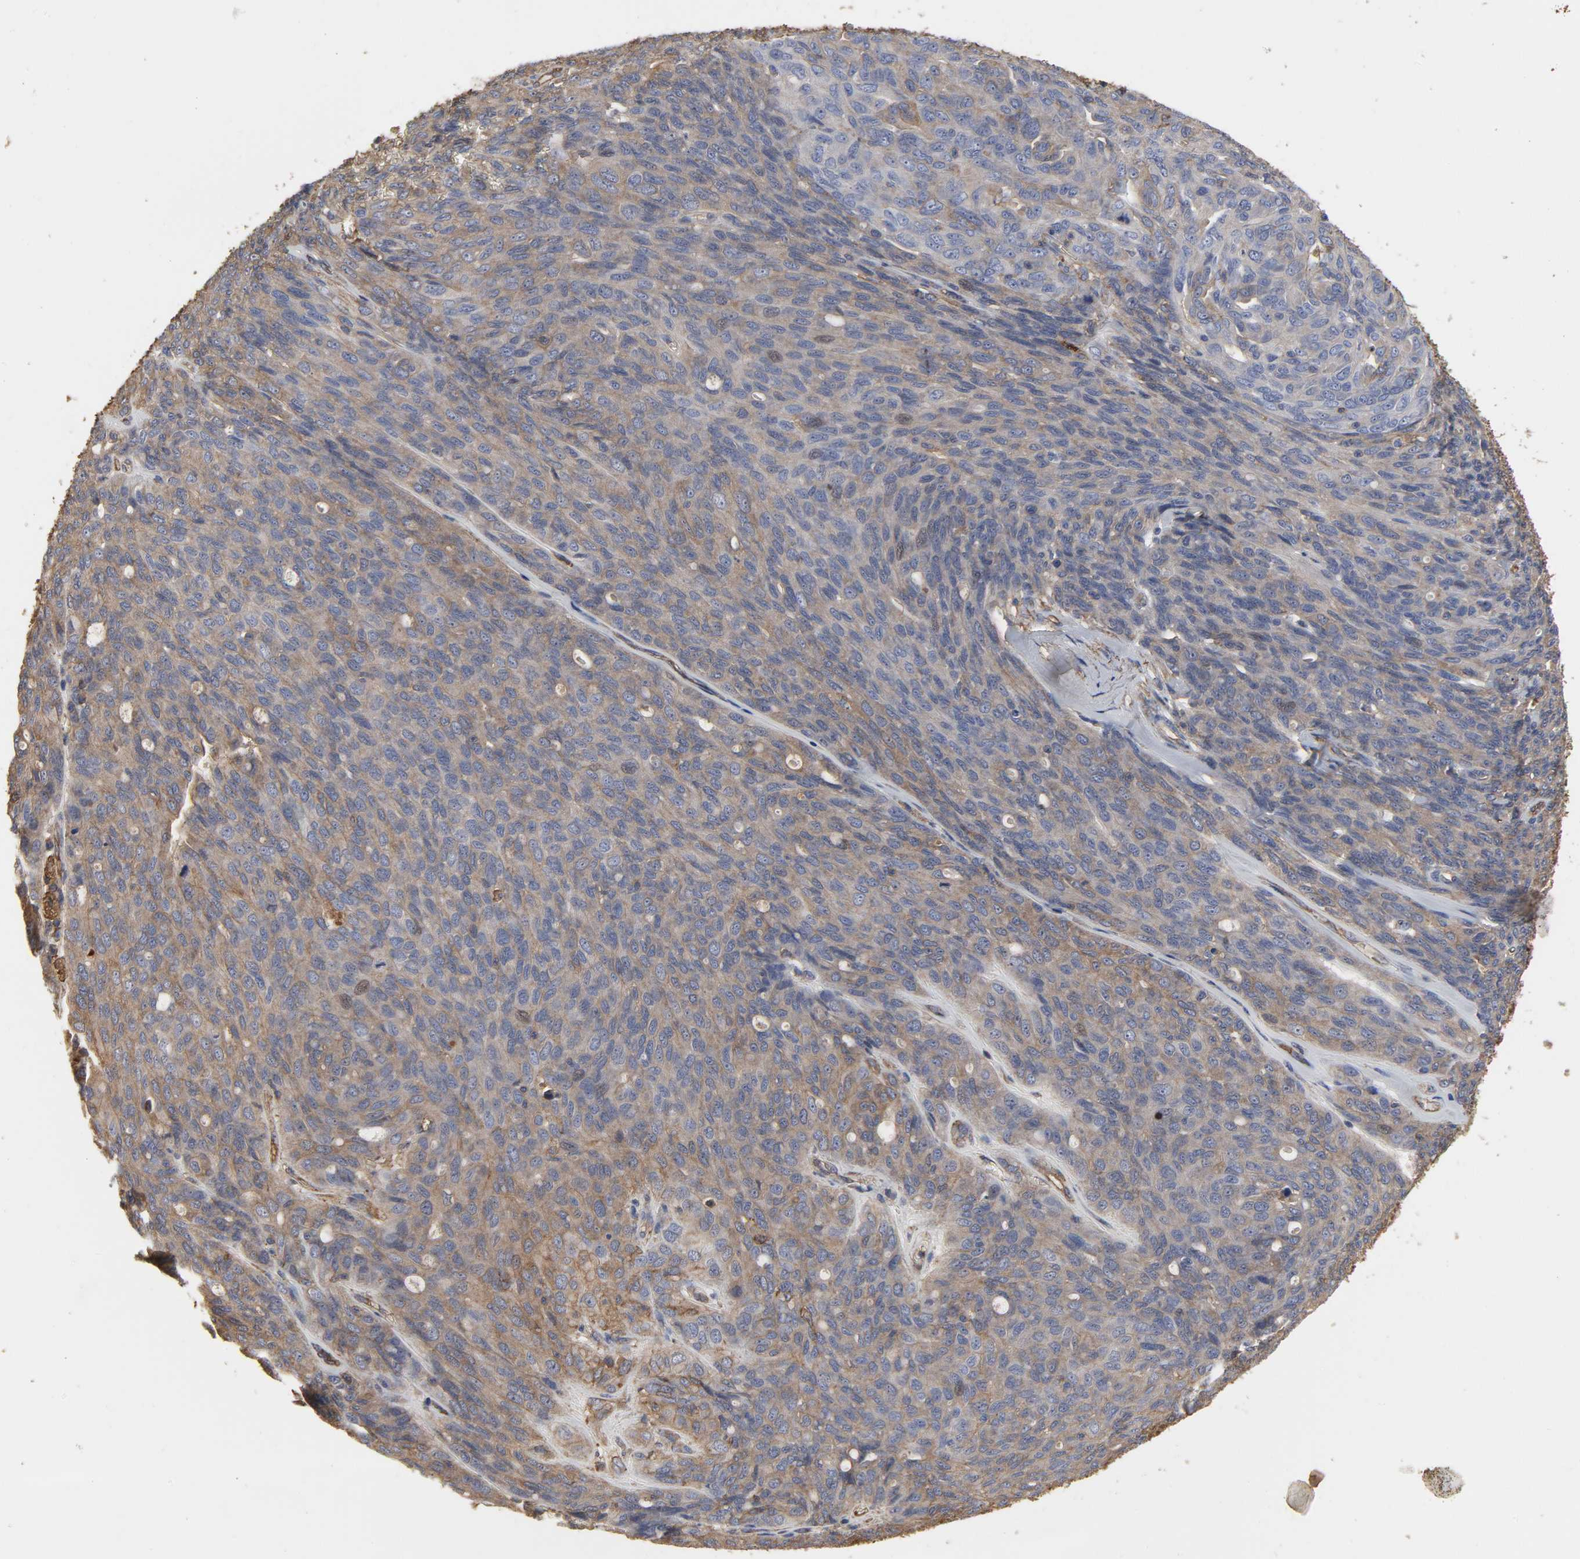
{"staining": {"intensity": "weak", "quantity": ">75%", "location": "cytoplasmic/membranous"}, "tissue": "ovarian cancer", "cell_type": "Tumor cells", "image_type": "cancer", "snomed": [{"axis": "morphology", "description": "Carcinoma, endometroid"}, {"axis": "topography", "description": "Ovary"}], "caption": "Protein expression analysis of human endometroid carcinoma (ovarian) reveals weak cytoplasmic/membranous staining in approximately >75% of tumor cells. Nuclei are stained in blue.", "gene": "ANXA2", "patient": {"sex": "female", "age": 60}}